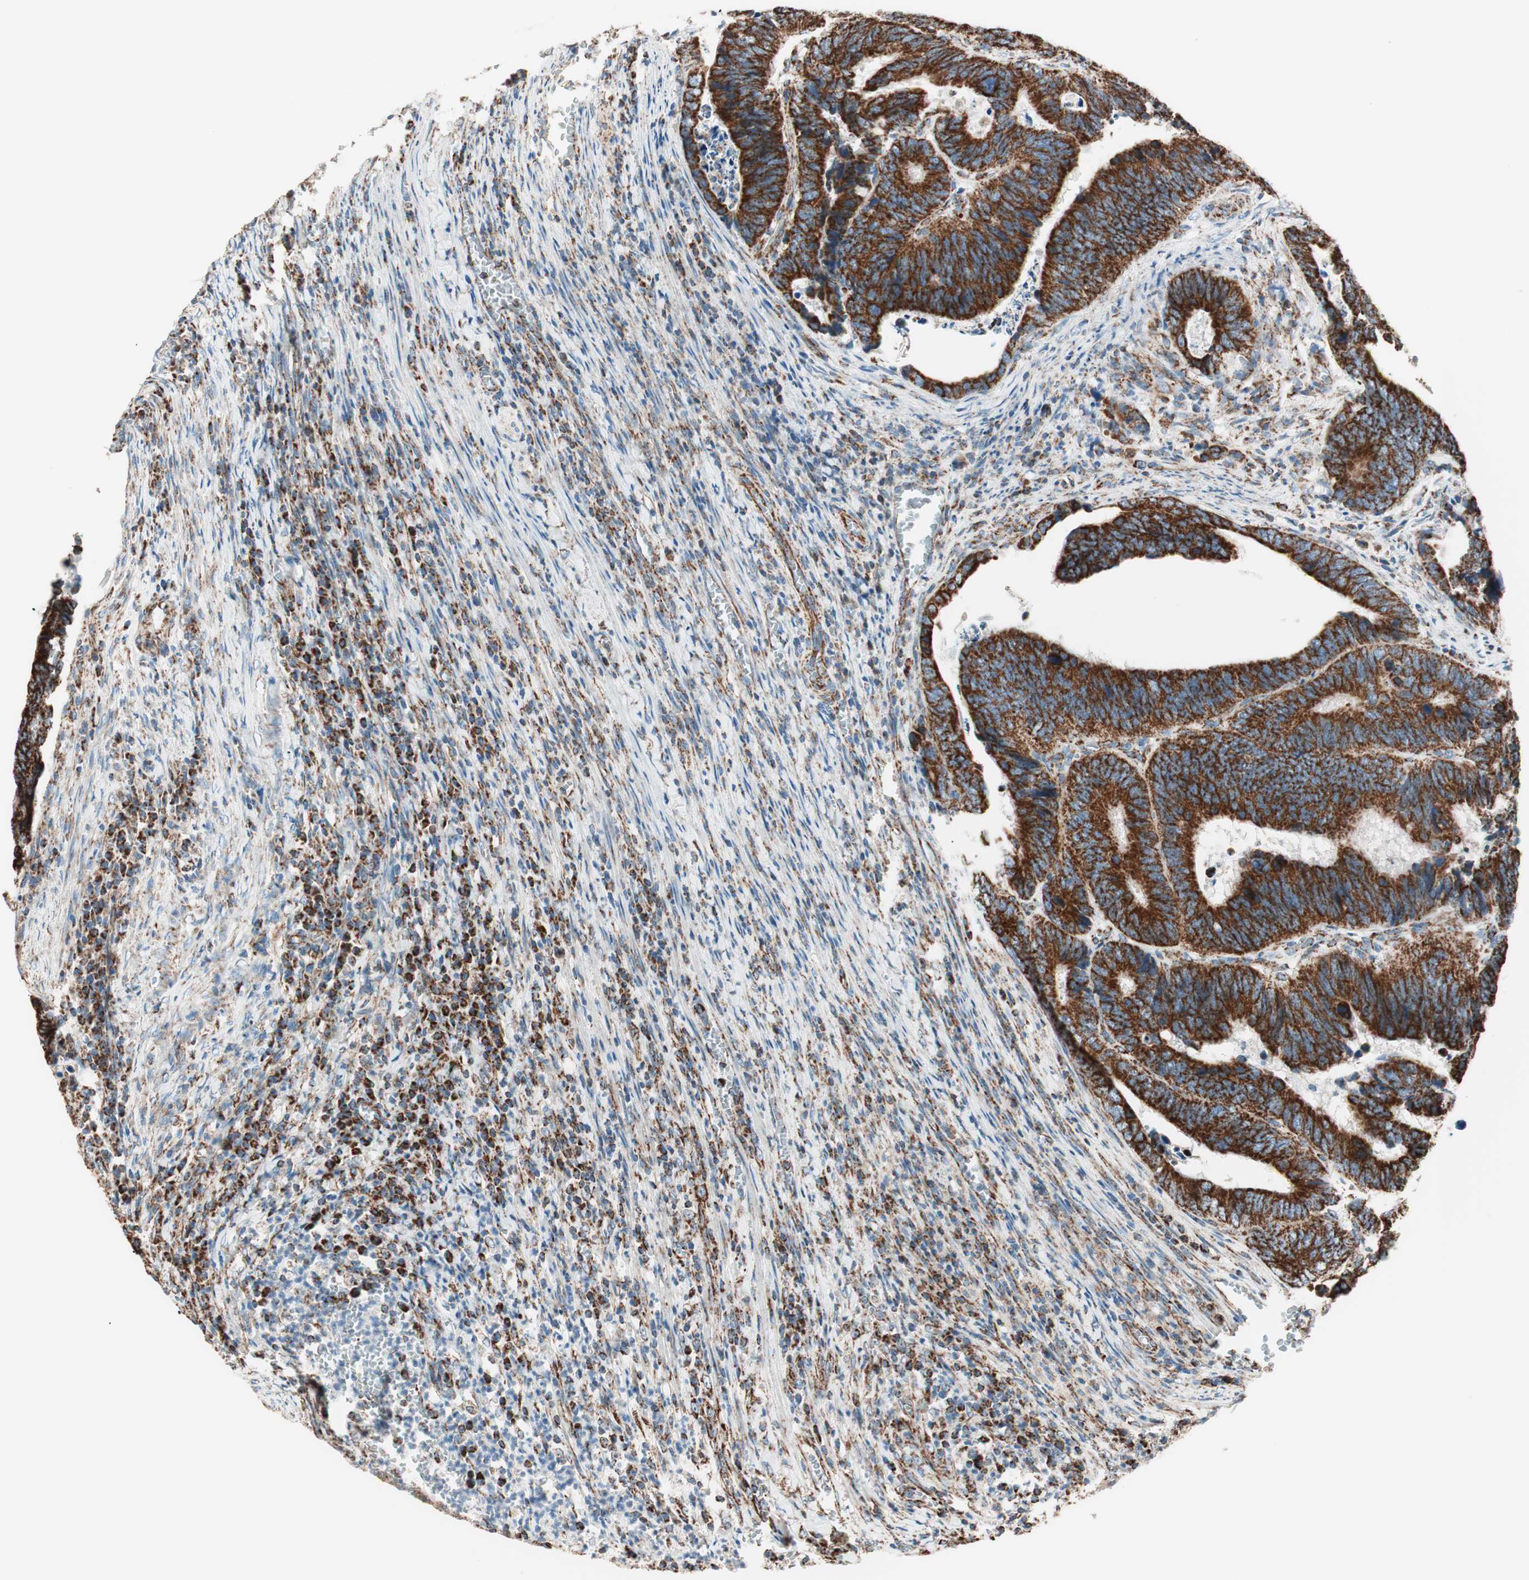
{"staining": {"intensity": "strong", "quantity": ">75%", "location": "cytoplasmic/membranous"}, "tissue": "colorectal cancer", "cell_type": "Tumor cells", "image_type": "cancer", "snomed": [{"axis": "morphology", "description": "Adenocarcinoma, NOS"}, {"axis": "topography", "description": "Colon"}], "caption": "Strong cytoplasmic/membranous positivity is identified in approximately >75% of tumor cells in colorectal adenocarcinoma.", "gene": "TOMM22", "patient": {"sex": "male", "age": 72}}